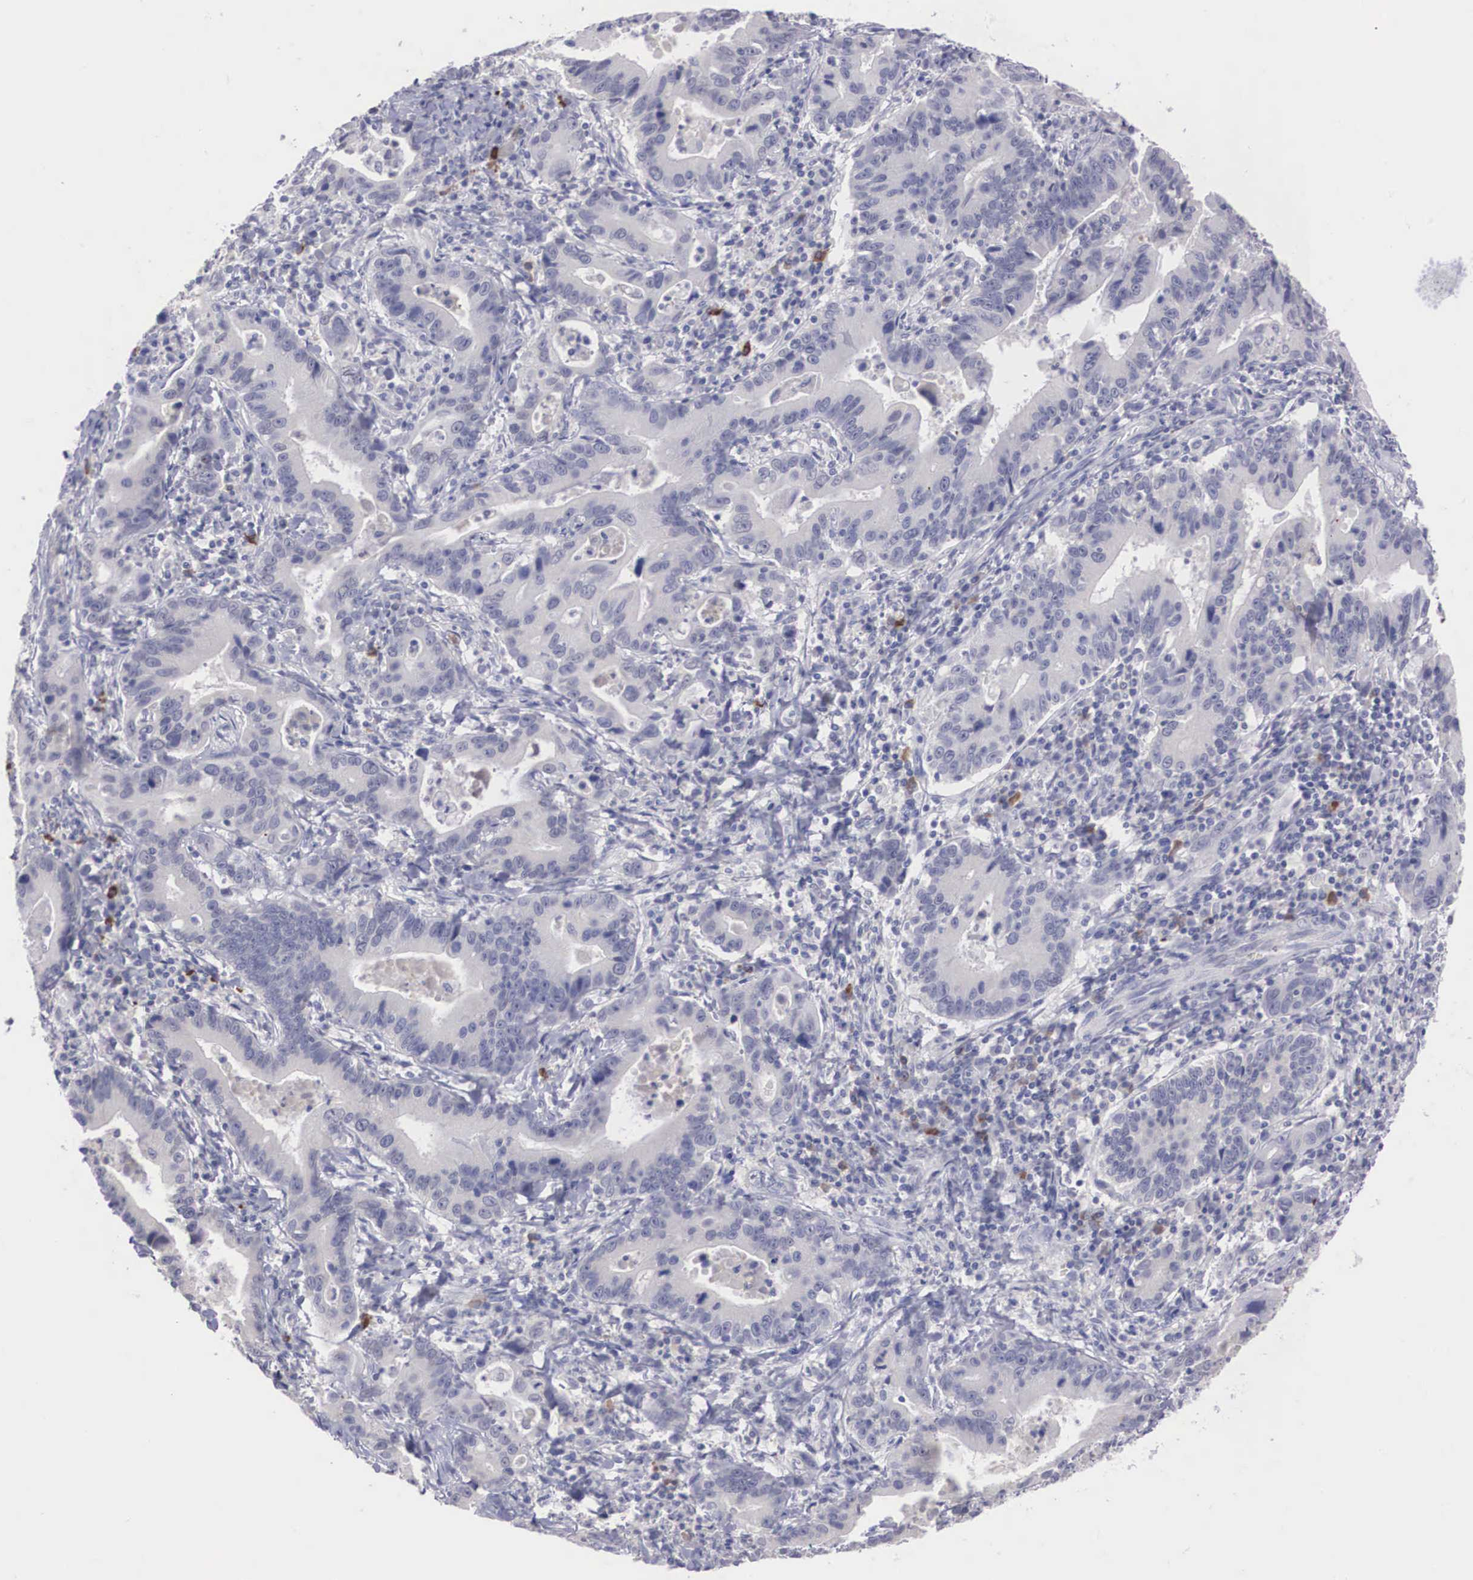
{"staining": {"intensity": "negative", "quantity": "none", "location": "none"}, "tissue": "stomach cancer", "cell_type": "Tumor cells", "image_type": "cancer", "snomed": [{"axis": "morphology", "description": "Adenocarcinoma, NOS"}, {"axis": "topography", "description": "Stomach, upper"}], "caption": "Stomach cancer (adenocarcinoma) stained for a protein using immunohistochemistry (IHC) displays no positivity tumor cells.", "gene": "REPS2", "patient": {"sex": "male", "age": 63}}